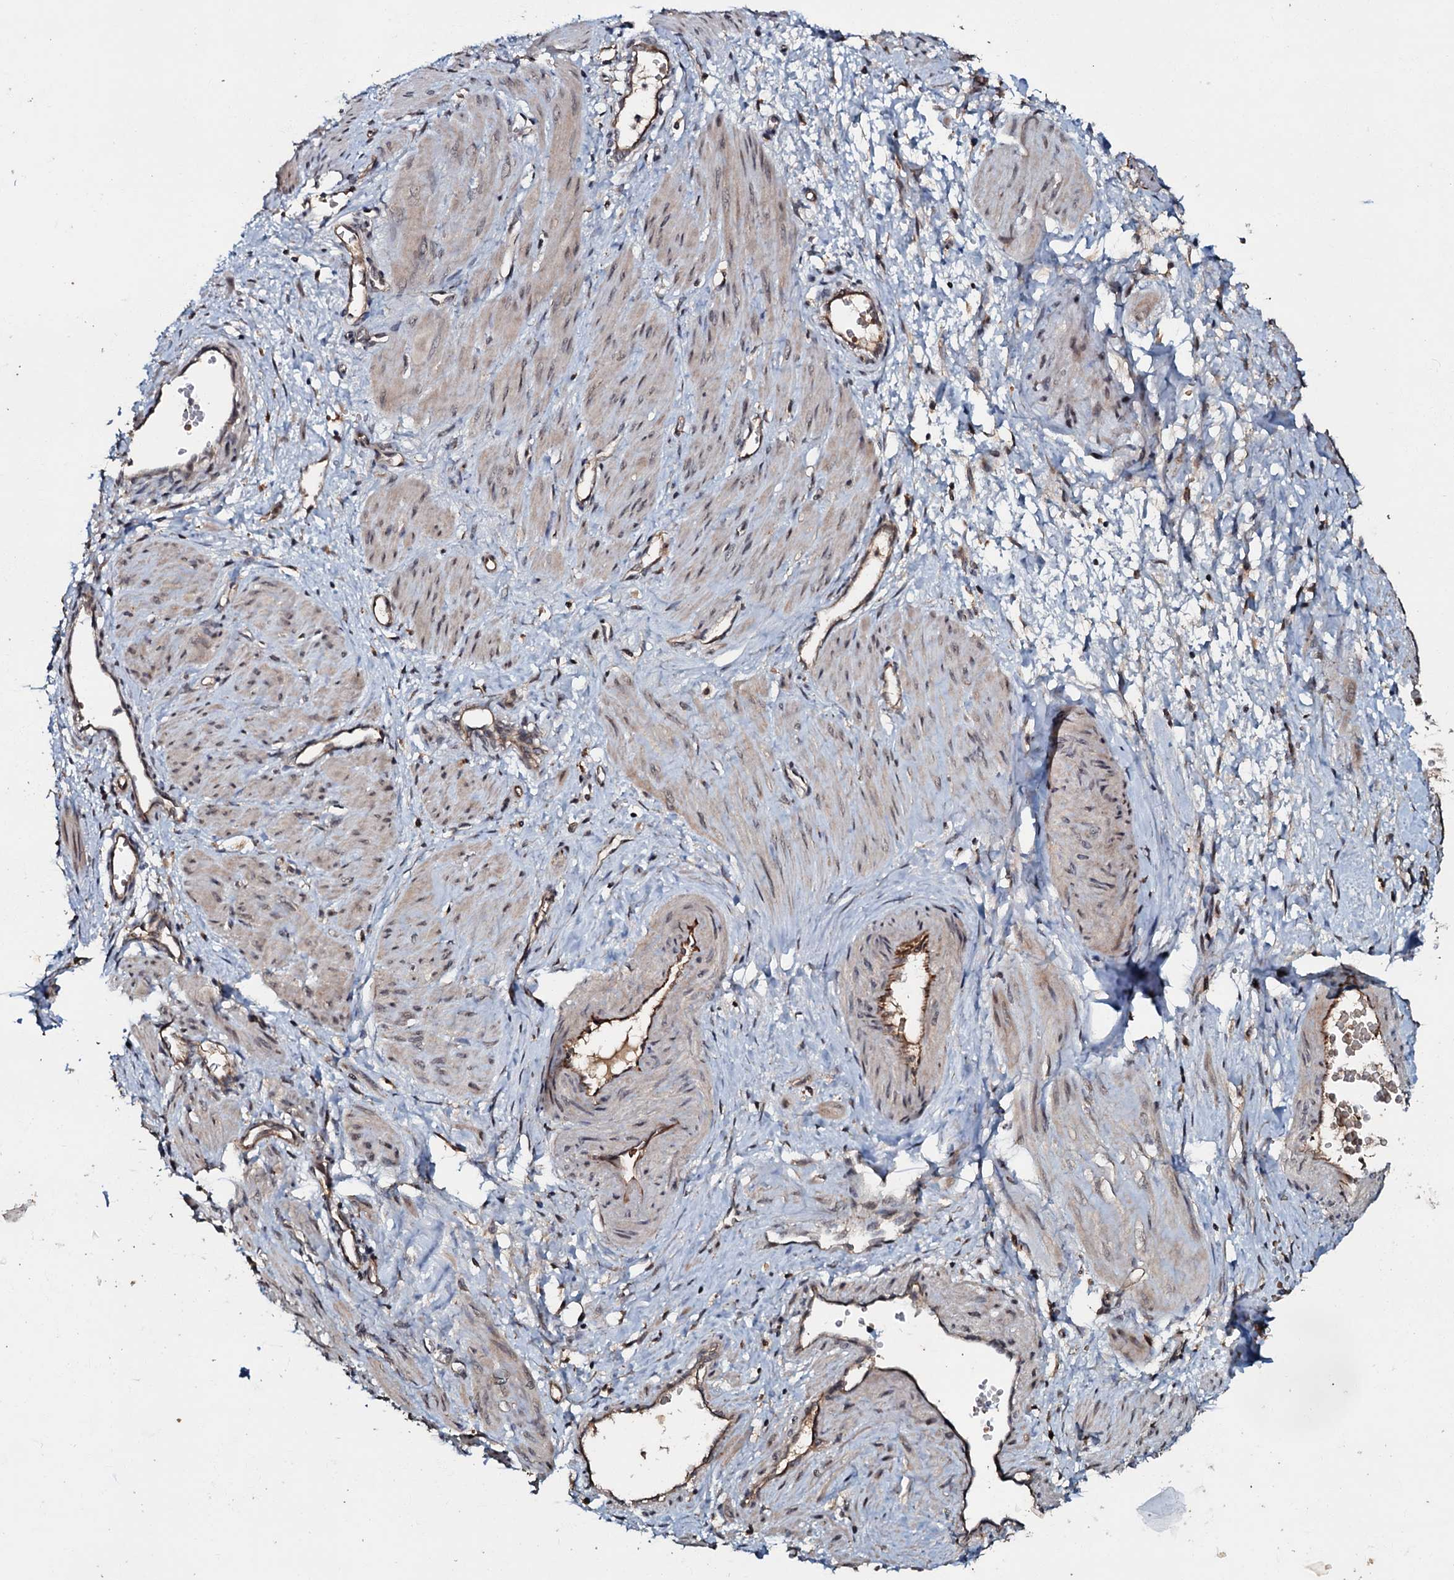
{"staining": {"intensity": "weak", "quantity": "25%-75%", "location": "cytoplasmic/membranous"}, "tissue": "smooth muscle", "cell_type": "Smooth muscle cells", "image_type": "normal", "snomed": [{"axis": "morphology", "description": "Normal tissue, NOS"}, {"axis": "topography", "description": "Endometrium"}], "caption": "Immunohistochemistry (IHC) image of benign smooth muscle: human smooth muscle stained using immunohistochemistry (IHC) shows low levels of weak protein expression localized specifically in the cytoplasmic/membranous of smooth muscle cells, appearing as a cytoplasmic/membranous brown color.", "gene": "MANSC4", "patient": {"sex": "female", "age": 33}}